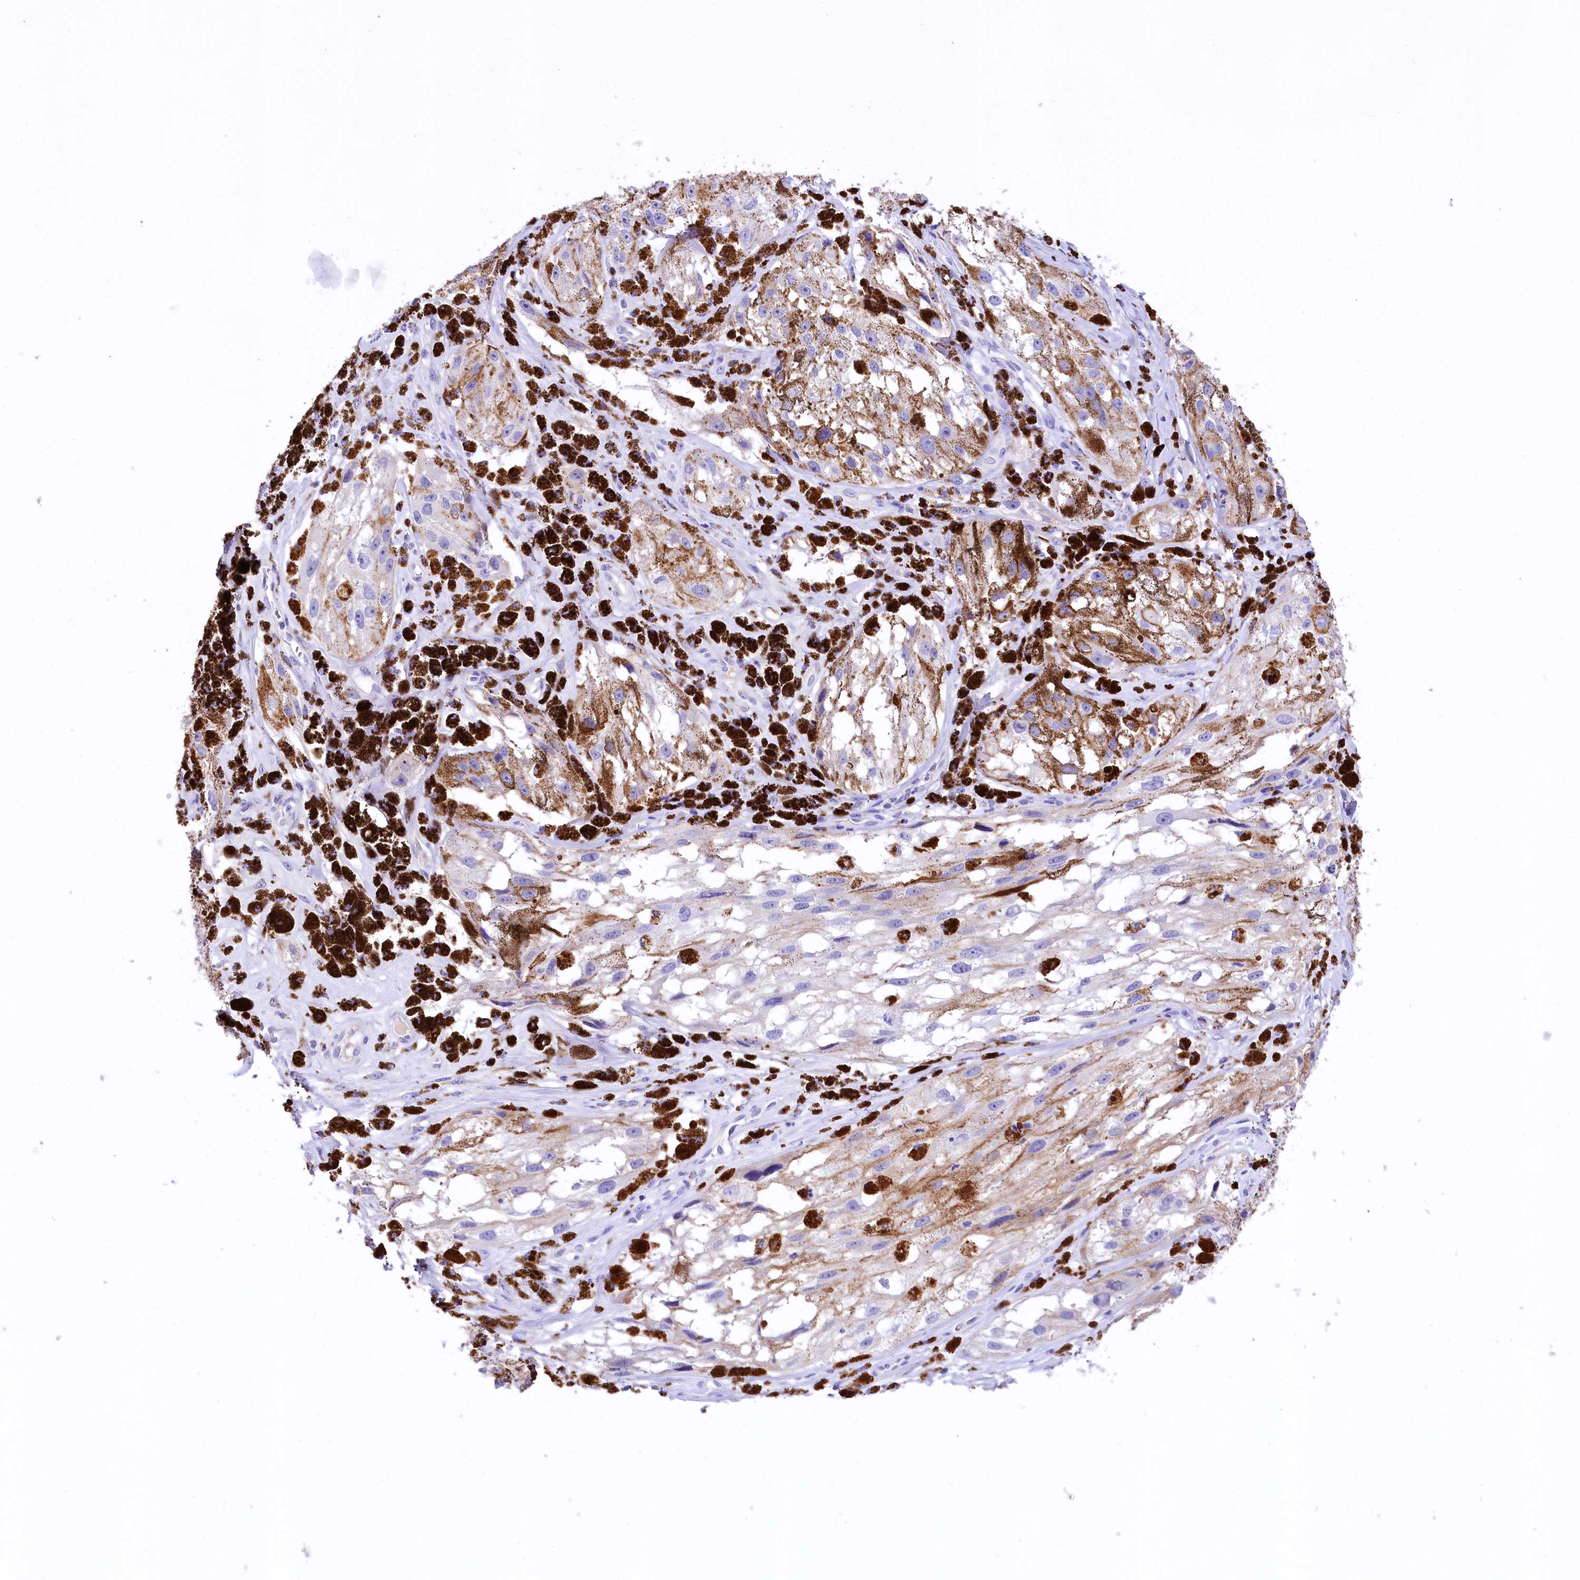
{"staining": {"intensity": "negative", "quantity": "none", "location": "none"}, "tissue": "melanoma", "cell_type": "Tumor cells", "image_type": "cancer", "snomed": [{"axis": "morphology", "description": "Malignant melanoma, NOS"}, {"axis": "topography", "description": "Skin"}], "caption": "High magnification brightfield microscopy of melanoma stained with DAB (3,3'-diaminobenzidine) (brown) and counterstained with hematoxylin (blue): tumor cells show no significant staining.", "gene": "A2ML1", "patient": {"sex": "male", "age": 88}}